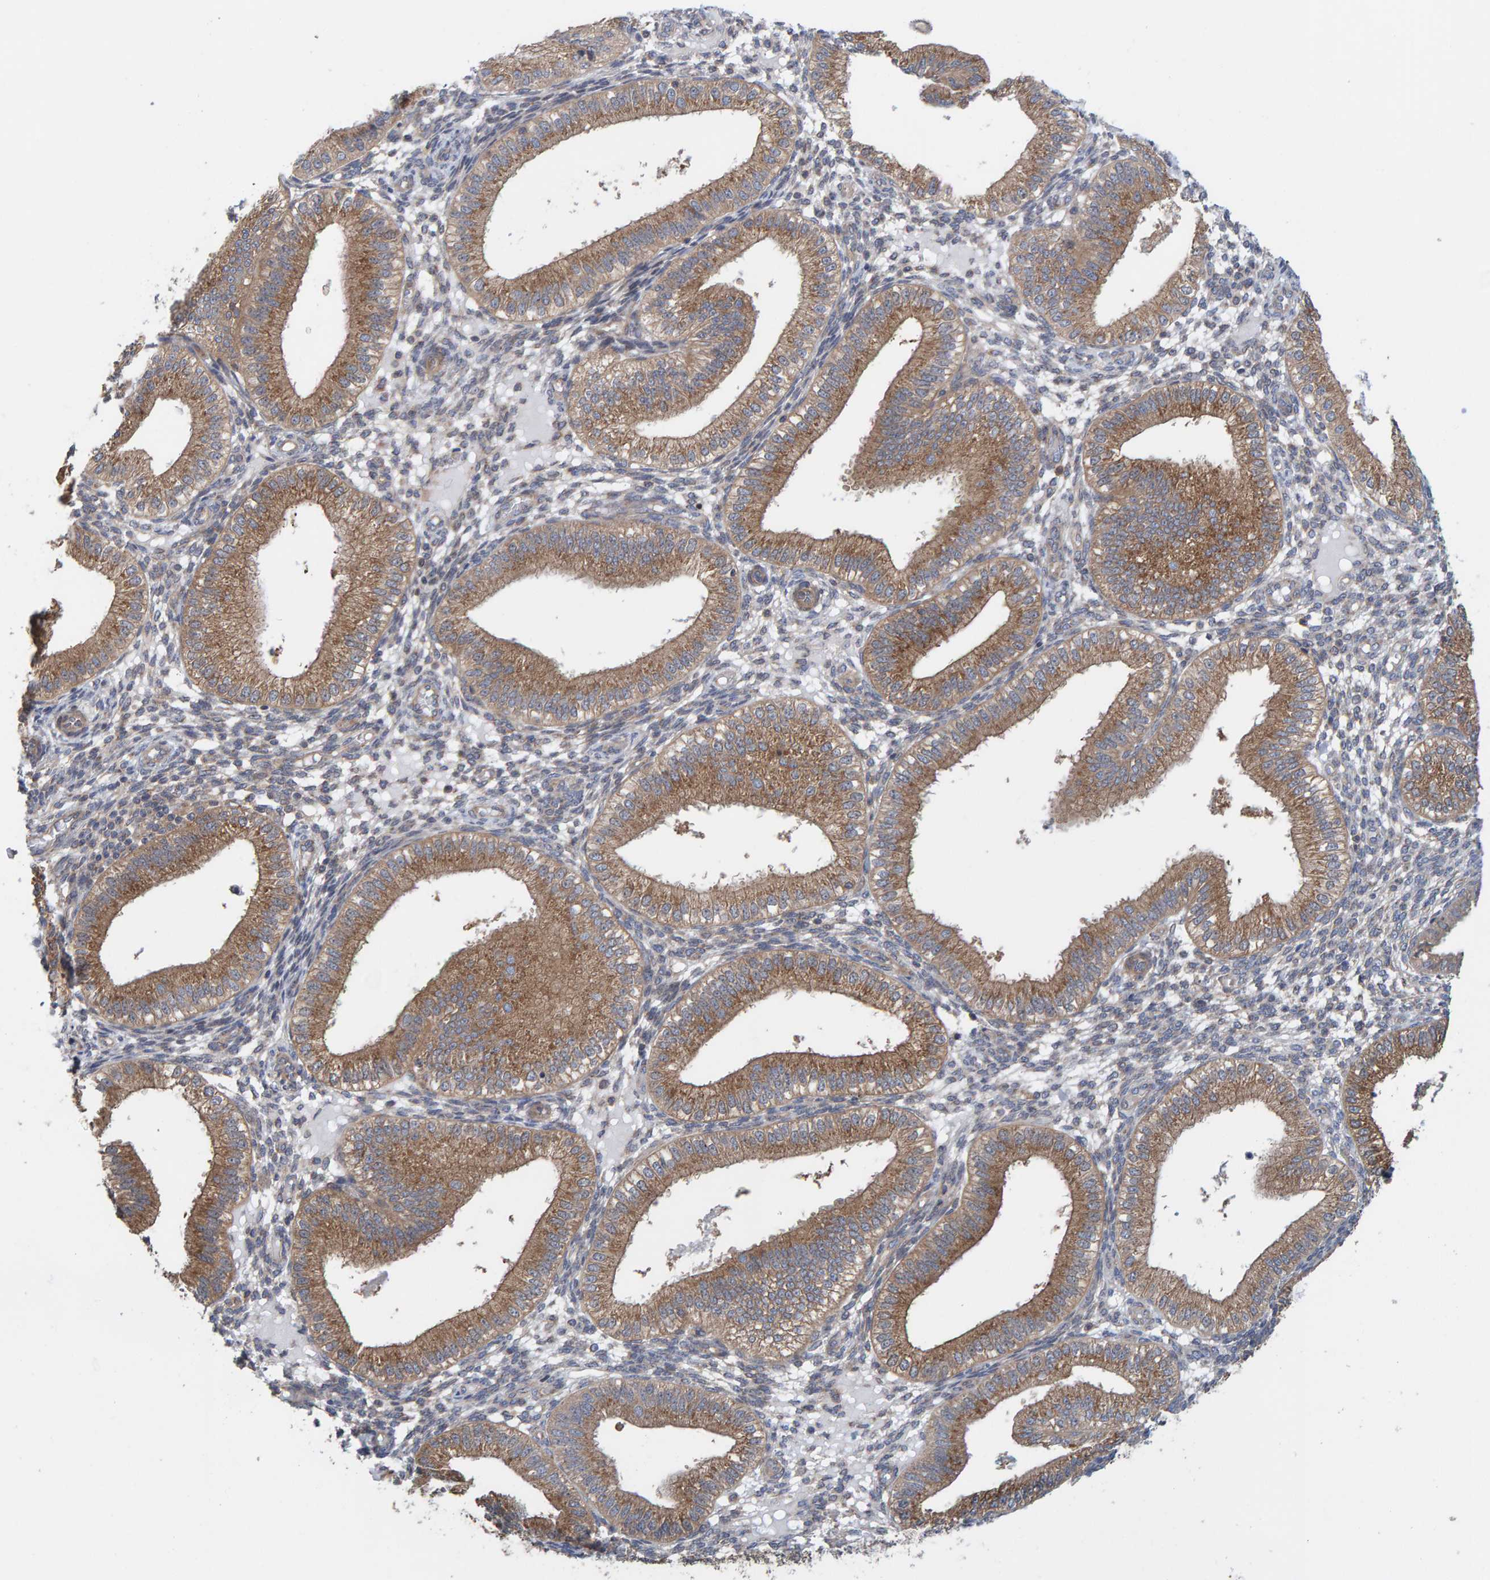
{"staining": {"intensity": "weak", "quantity": "25%-75%", "location": "cytoplasmic/membranous"}, "tissue": "endometrium", "cell_type": "Cells in endometrial stroma", "image_type": "normal", "snomed": [{"axis": "morphology", "description": "Normal tissue, NOS"}, {"axis": "topography", "description": "Endometrium"}], "caption": "This histopathology image shows IHC staining of normal endometrium, with low weak cytoplasmic/membranous positivity in about 25%-75% of cells in endometrial stroma.", "gene": "UBAP1", "patient": {"sex": "female", "age": 39}}